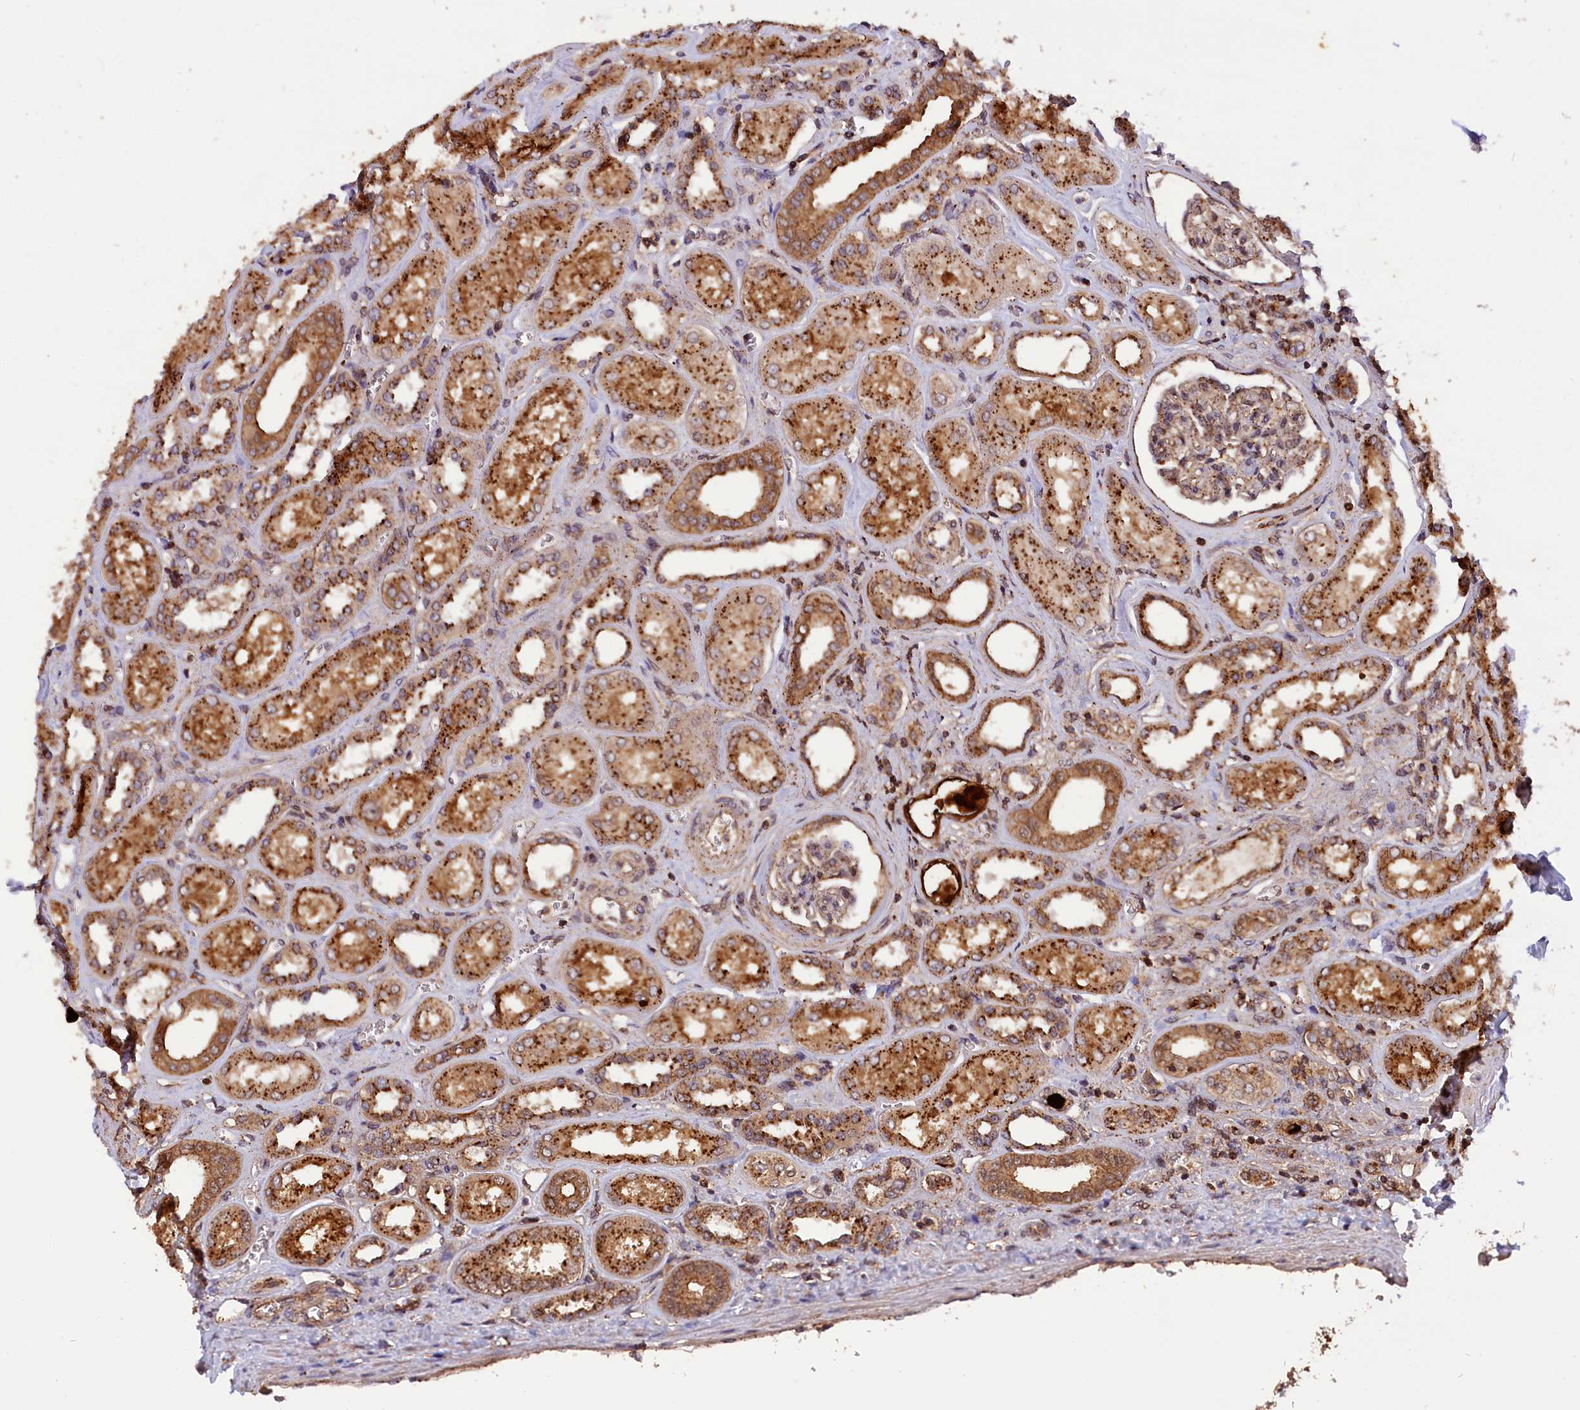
{"staining": {"intensity": "moderate", "quantity": "25%-75%", "location": "cytoplasmic/membranous,nuclear"}, "tissue": "kidney", "cell_type": "Cells in glomeruli", "image_type": "normal", "snomed": [{"axis": "morphology", "description": "Normal tissue, NOS"}, {"axis": "morphology", "description": "Adenocarcinoma, NOS"}, {"axis": "topography", "description": "Kidney"}], "caption": "Kidney stained with DAB IHC exhibits medium levels of moderate cytoplasmic/membranous,nuclear positivity in approximately 25%-75% of cells in glomeruli.", "gene": "IST1", "patient": {"sex": "female", "age": 68}}